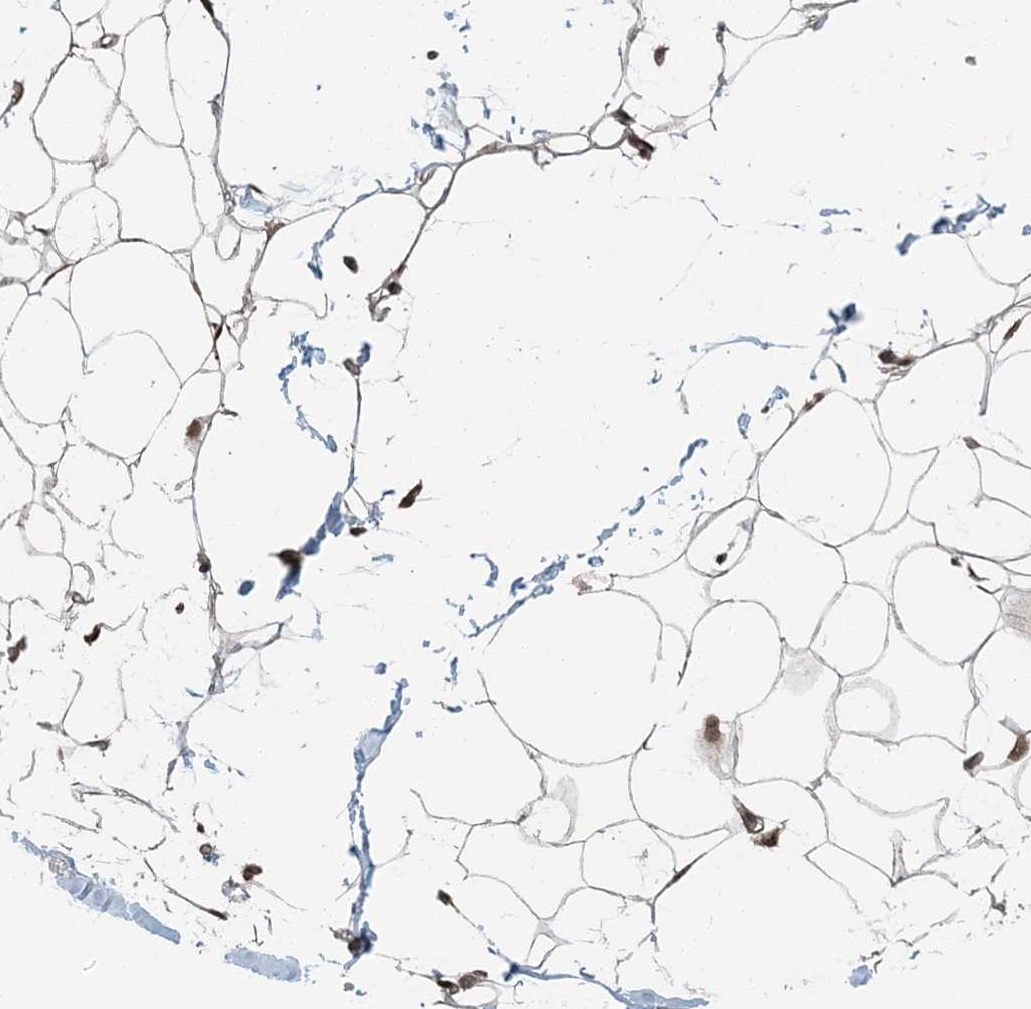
{"staining": {"intensity": "weak", "quantity": ">75%", "location": "cytoplasmic/membranous"}, "tissue": "breast", "cell_type": "Adipocytes", "image_type": "normal", "snomed": [{"axis": "morphology", "description": "Normal tissue, NOS"}, {"axis": "topography", "description": "Breast"}], "caption": "This micrograph displays IHC staining of normal breast, with low weak cytoplasmic/membranous positivity in approximately >75% of adipocytes.", "gene": "EDEM2", "patient": {"sex": "female", "age": 27}}